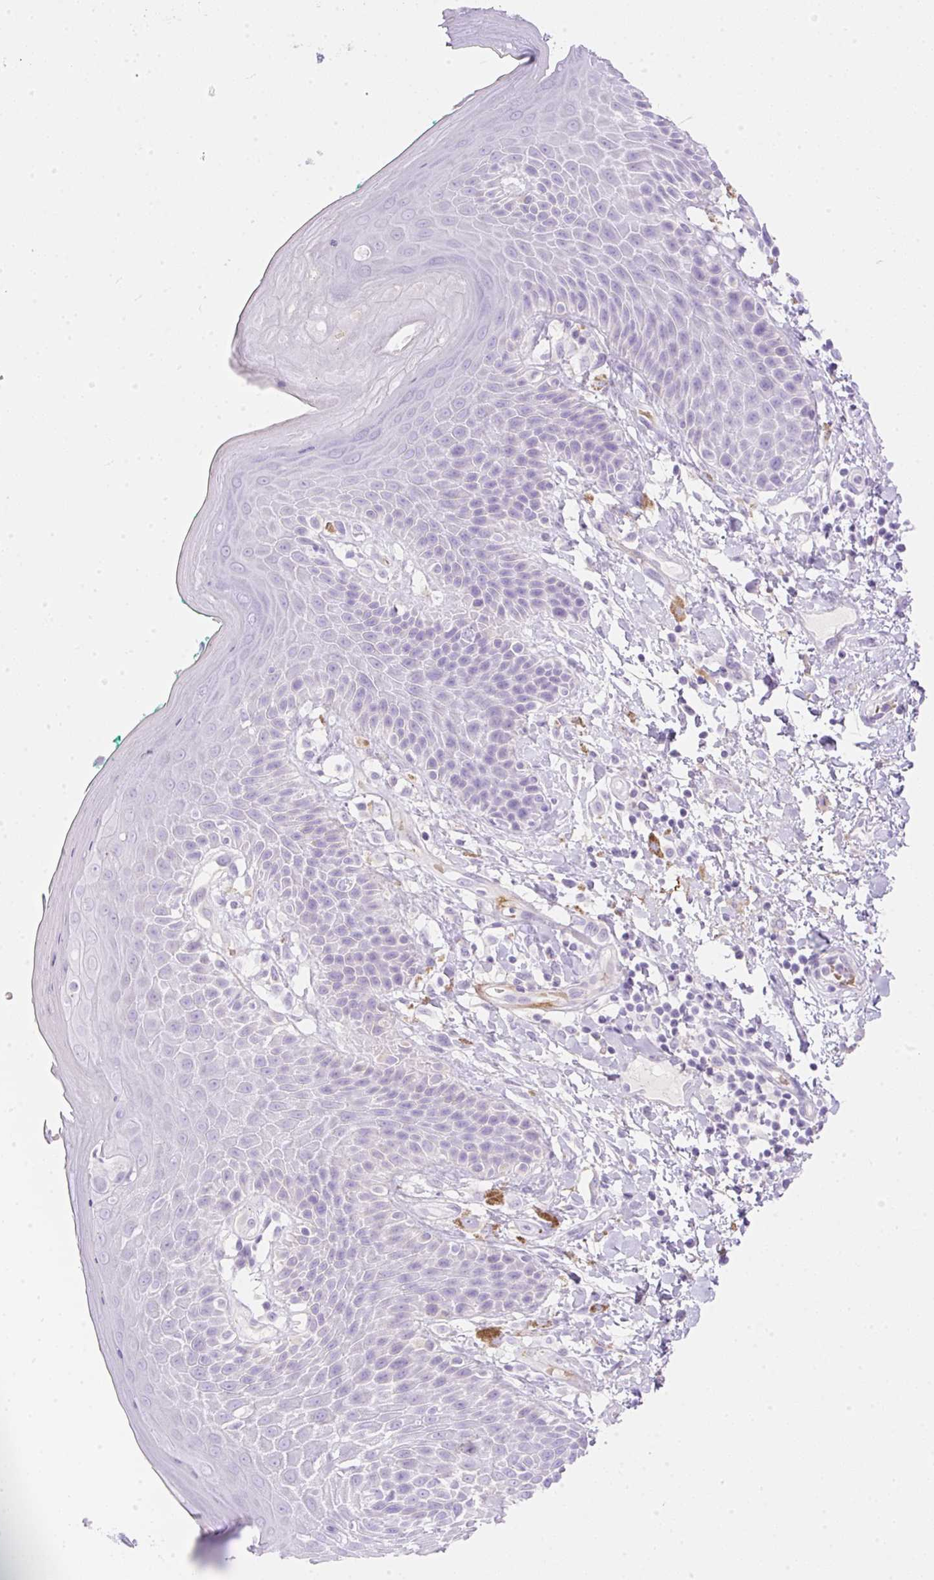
{"staining": {"intensity": "negative", "quantity": "none", "location": "none"}, "tissue": "skin", "cell_type": "Epidermal cells", "image_type": "normal", "snomed": [{"axis": "morphology", "description": "Normal tissue, NOS"}, {"axis": "topography", "description": "Peripheral nerve tissue"}], "caption": "IHC photomicrograph of unremarkable skin stained for a protein (brown), which shows no positivity in epidermal cells. (DAB (3,3'-diaminobenzidine) immunohistochemistry with hematoxylin counter stain).", "gene": "CDX1", "patient": {"sex": "male", "age": 51}}